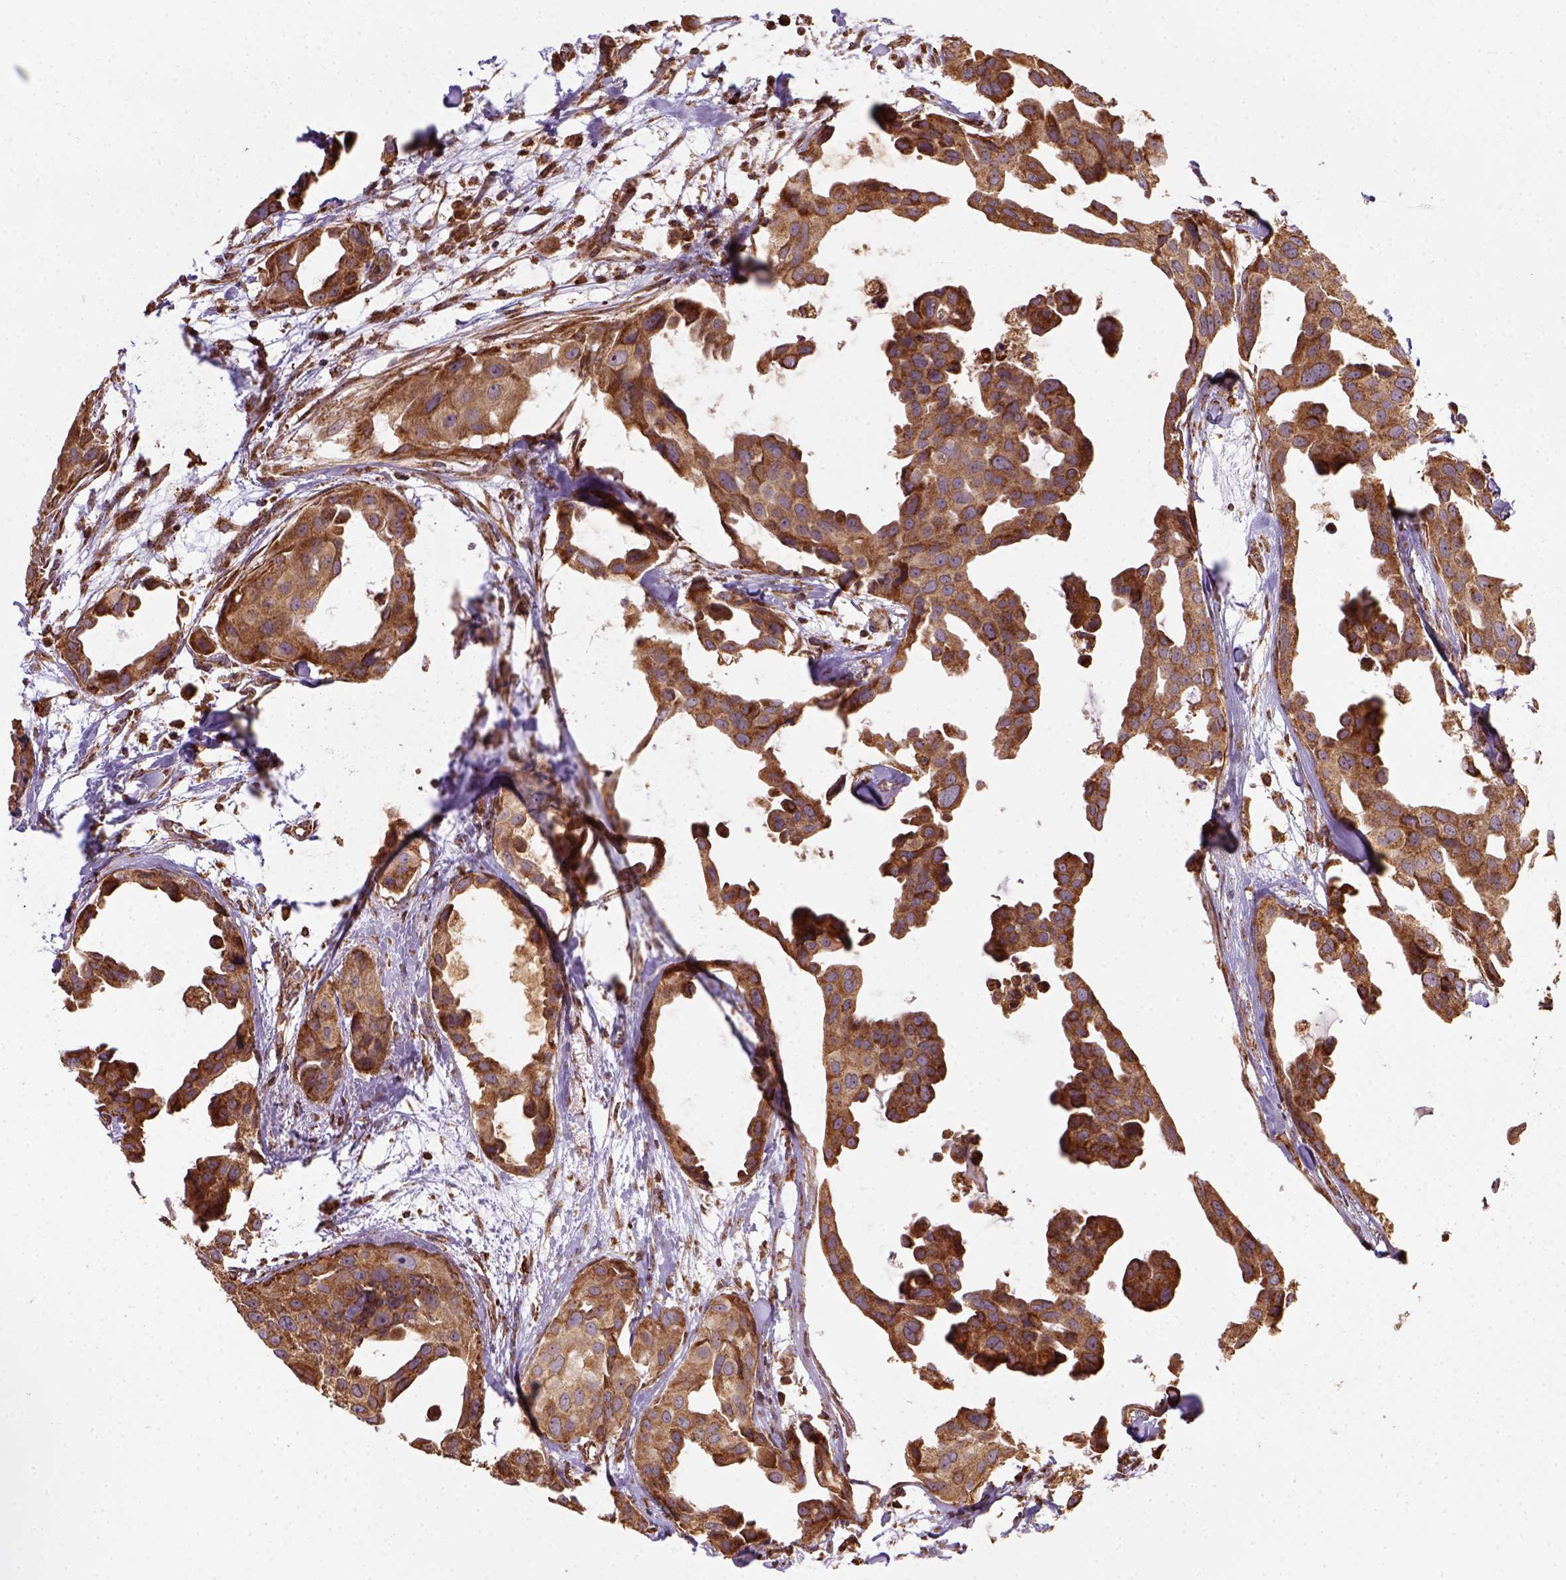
{"staining": {"intensity": "moderate", "quantity": ">75%", "location": "nuclear"}, "tissue": "breast cancer", "cell_type": "Tumor cells", "image_type": "cancer", "snomed": [{"axis": "morphology", "description": "Duct carcinoma"}, {"axis": "topography", "description": "Breast"}], "caption": "Brown immunohistochemical staining in human breast cancer exhibits moderate nuclear staining in about >75% of tumor cells.", "gene": "MAPK8IP3", "patient": {"sex": "female", "age": 38}}